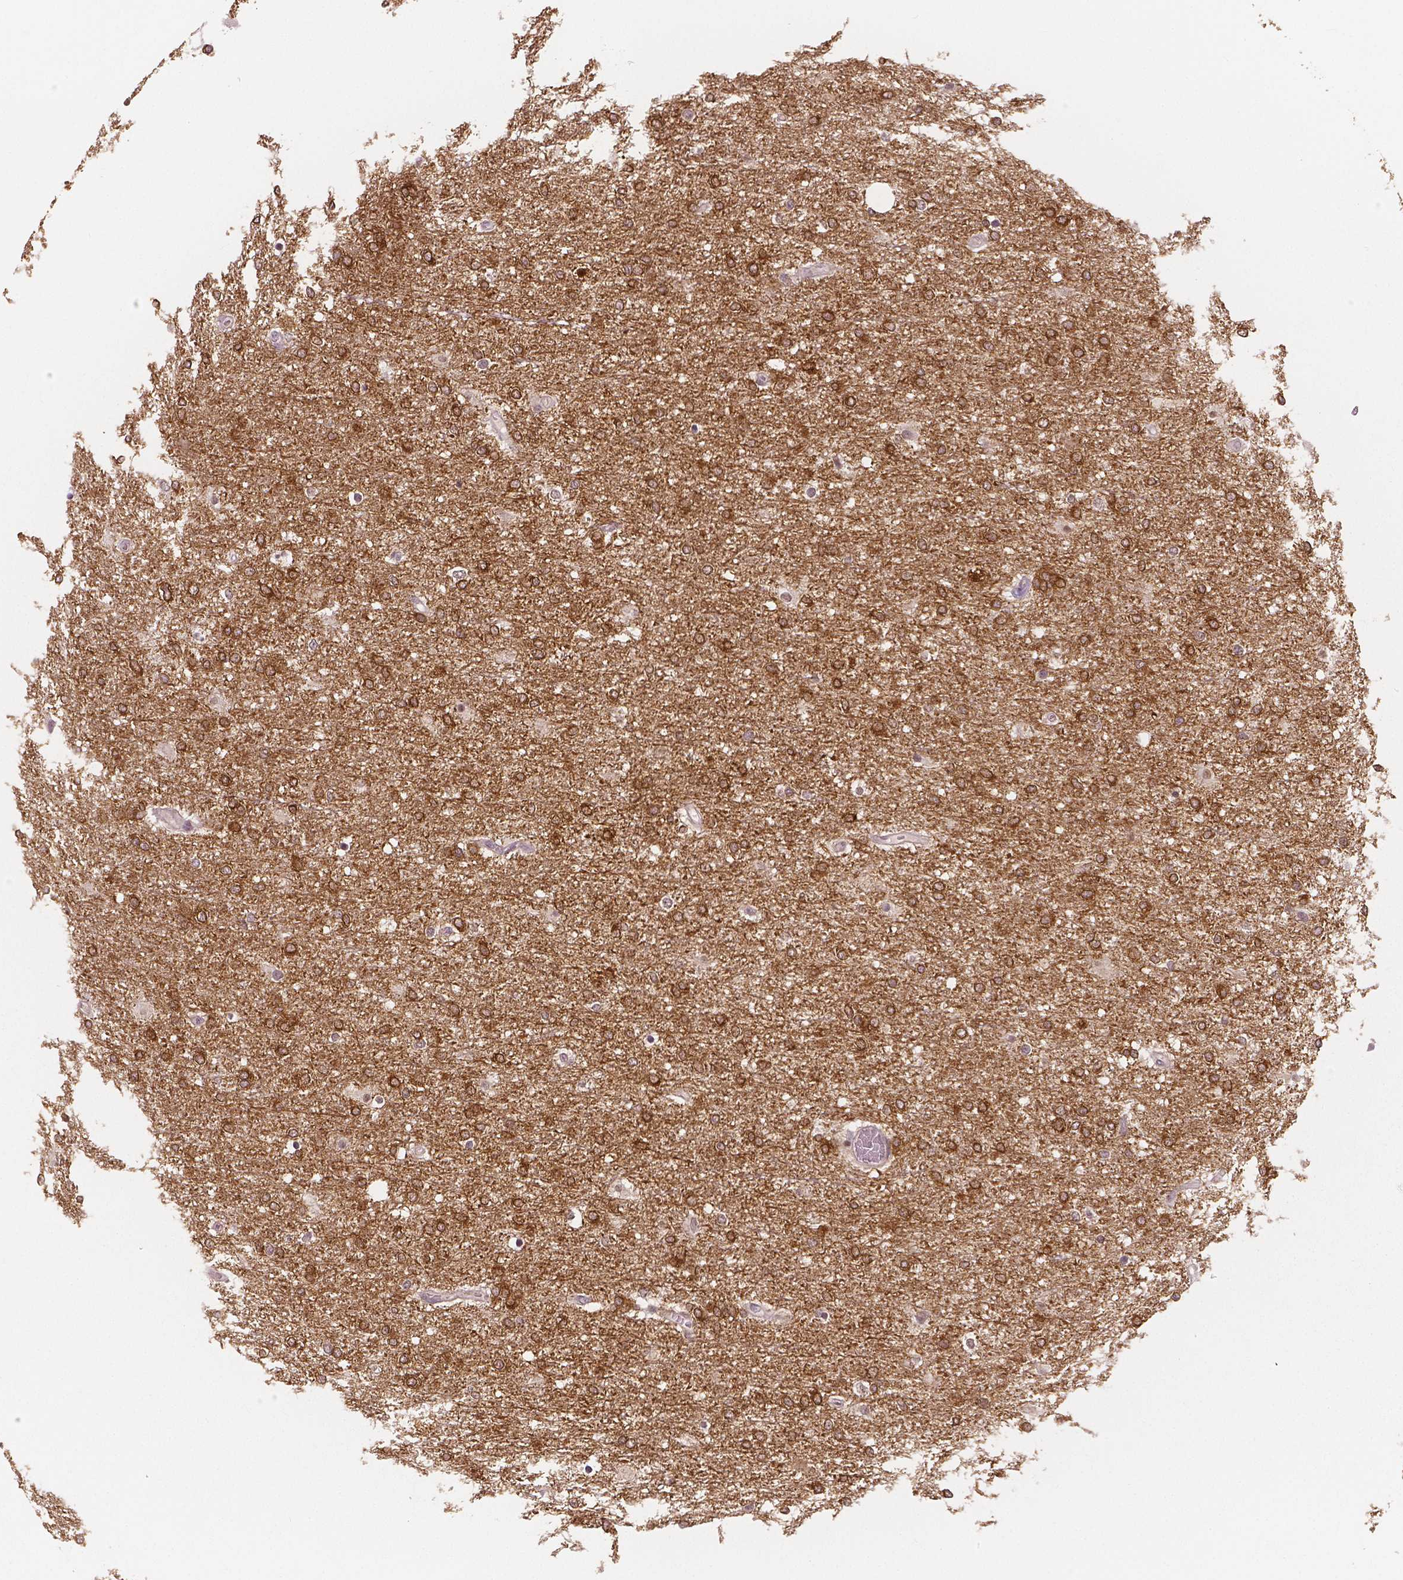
{"staining": {"intensity": "moderate", "quantity": ">75%", "location": "cytoplasmic/membranous"}, "tissue": "glioma", "cell_type": "Tumor cells", "image_type": "cancer", "snomed": [{"axis": "morphology", "description": "Glioma, malignant, High grade"}, {"axis": "topography", "description": "Brain"}], "caption": "Glioma was stained to show a protein in brown. There is medium levels of moderate cytoplasmic/membranous expression in about >75% of tumor cells.", "gene": "NECAB1", "patient": {"sex": "female", "age": 61}}